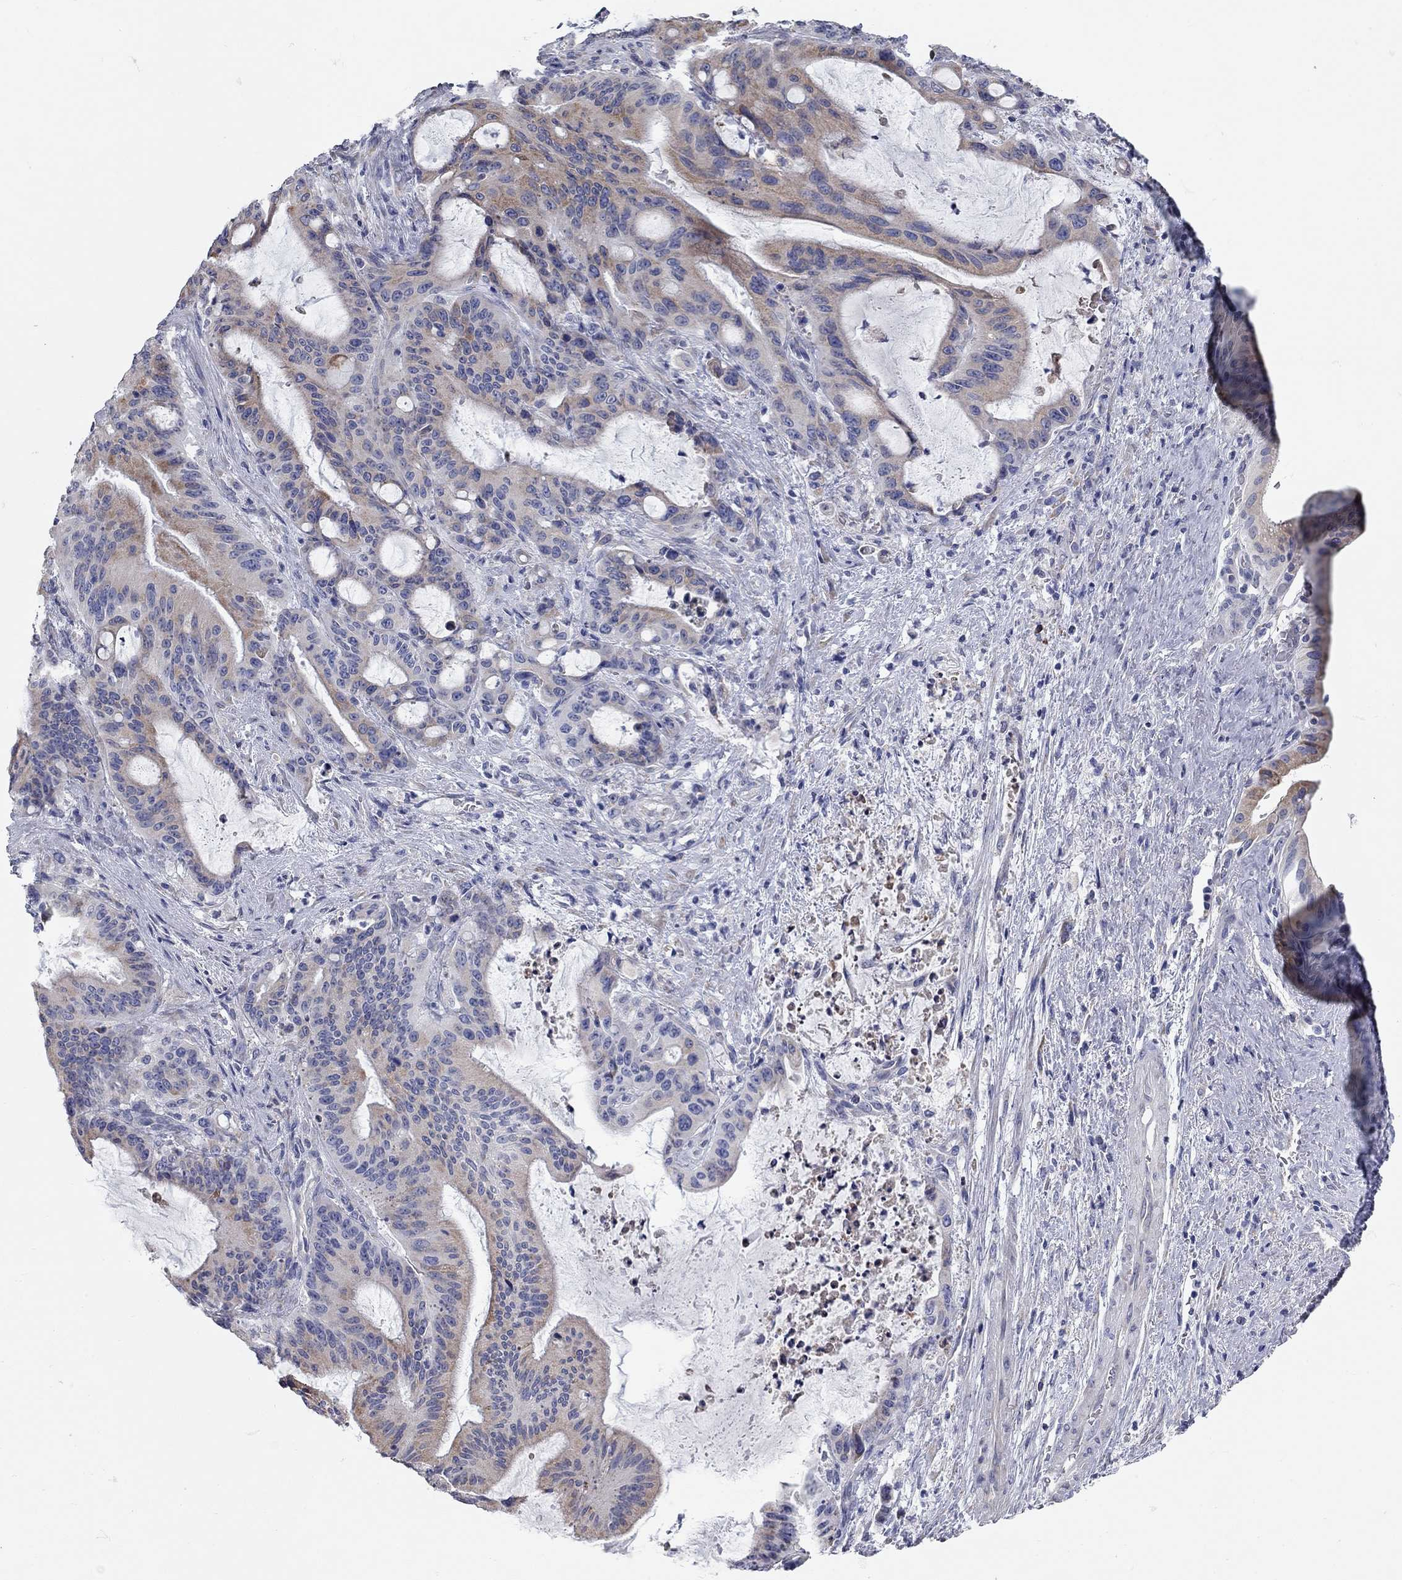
{"staining": {"intensity": "moderate", "quantity": "<25%", "location": "cytoplasmic/membranous"}, "tissue": "liver cancer", "cell_type": "Tumor cells", "image_type": "cancer", "snomed": [{"axis": "morphology", "description": "Cholangiocarcinoma"}, {"axis": "topography", "description": "Liver"}], "caption": "Protein expression analysis of human liver cancer reveals moderate cytoplasmic/membranous expression in approximately <25% of tumor cells.", "gene": "XAGE2", "patient": {"sex": "female", "age": 73}}